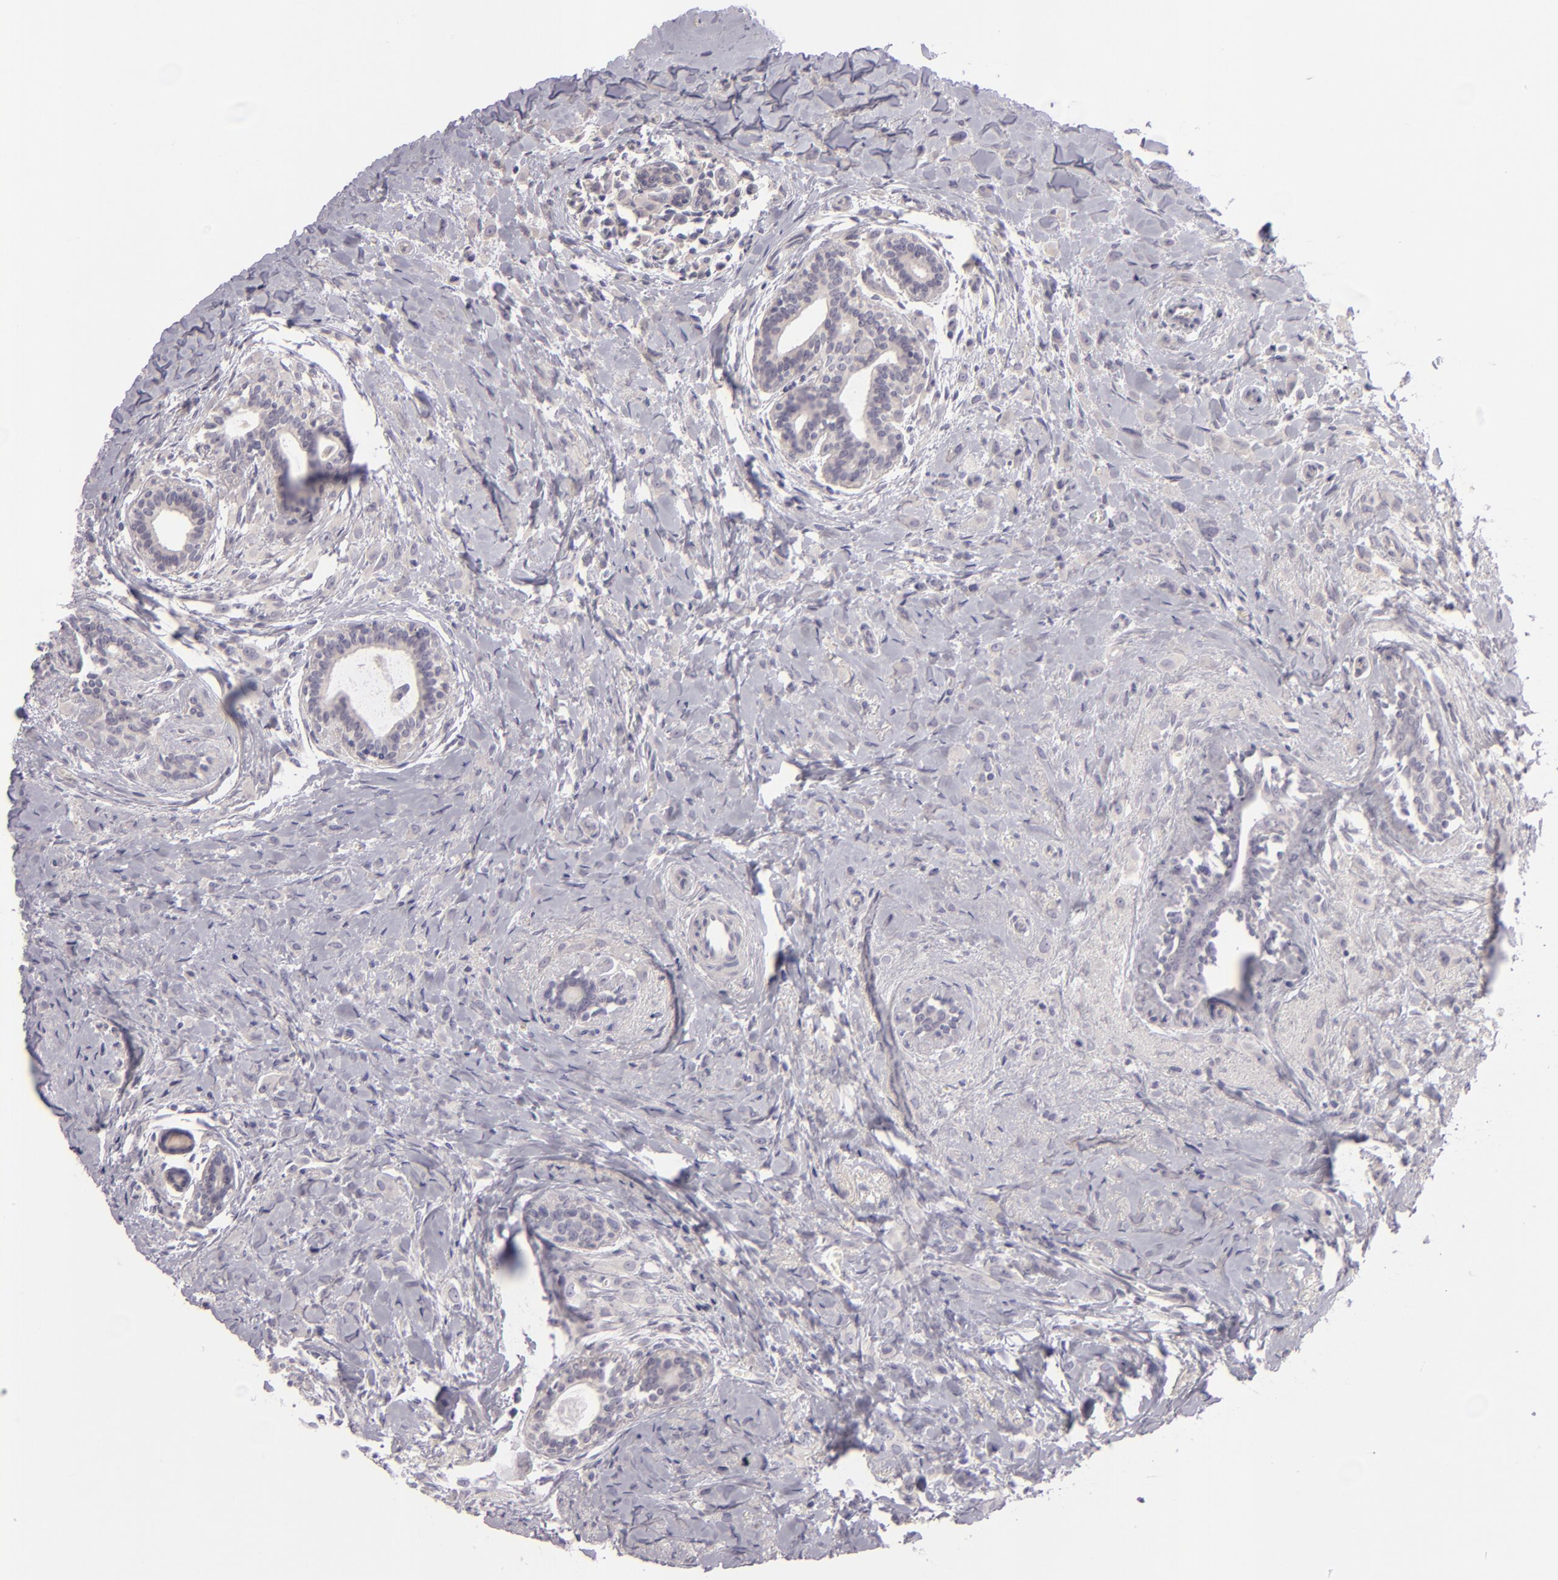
{"staining": {"intensity": "negative", "quantity": "none", "location": "none"}, "tissue": "breast cancer", "cell_type": "Tumor cells", "image_type": "cancer", "snomed": [{"axis": "morphology", "description": "Lobular carcinoma"}, {"axis": "topography", "description": "Breast"}], "caption": "The image reveals no significant staining in tumor cells of breast cancer (lobular carcinoma). The staining was performed using DAB to visualize the protein expression in brown, while the nuclei were stained in blue with hematoxylin (Magnification: 20x).", "gene": "EGFL6", "patient": {"sex": "female", "age": 57}}